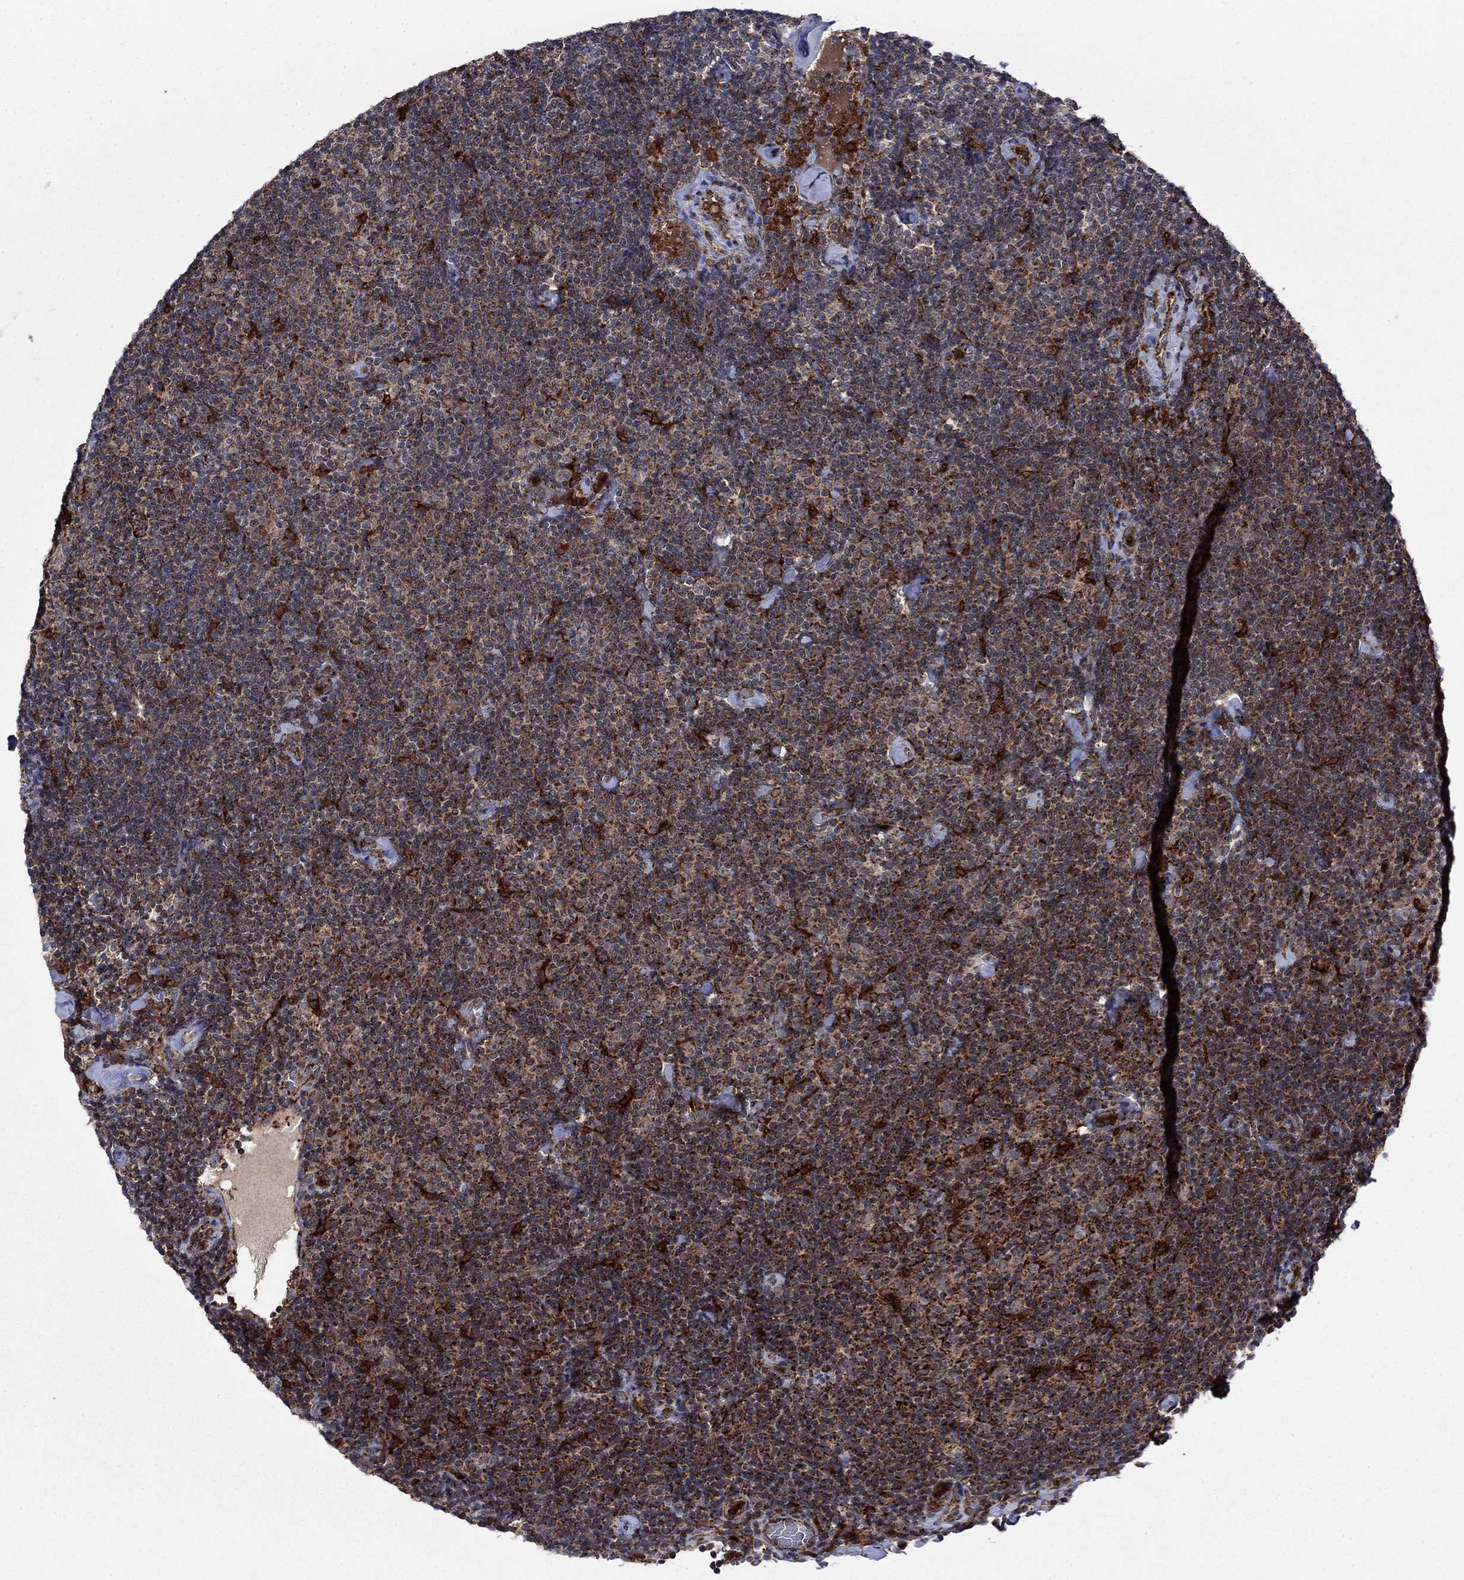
{"staining": {"intensity": "strong", "quantity": "<25%", "location": "cytoplasmic/membranous"}, "tissue": "lymphoma", "cell_type": "Tumor cells", "image_type": "cancer", "snomed": [{"axis": "morphology", "description": "Malignant lymphoma, non-Hodgkin's type, Low grade"}, {"axis": "topography", "description": "Lymph node"}], "caption": "The histopathology image displays immunohistochemical staining of malignant lymphoma, non-Hodgkin's type (low-grade). There is strong cytoplasmic/membranous staining is present in about <25% of tumor cells. (DAB (3,3'-diaminobenzidine) = brown stain, brightfield microscopy at high magnification).", "gene": "RNF19B", "patient": {"sex": "male", "age": 81}}